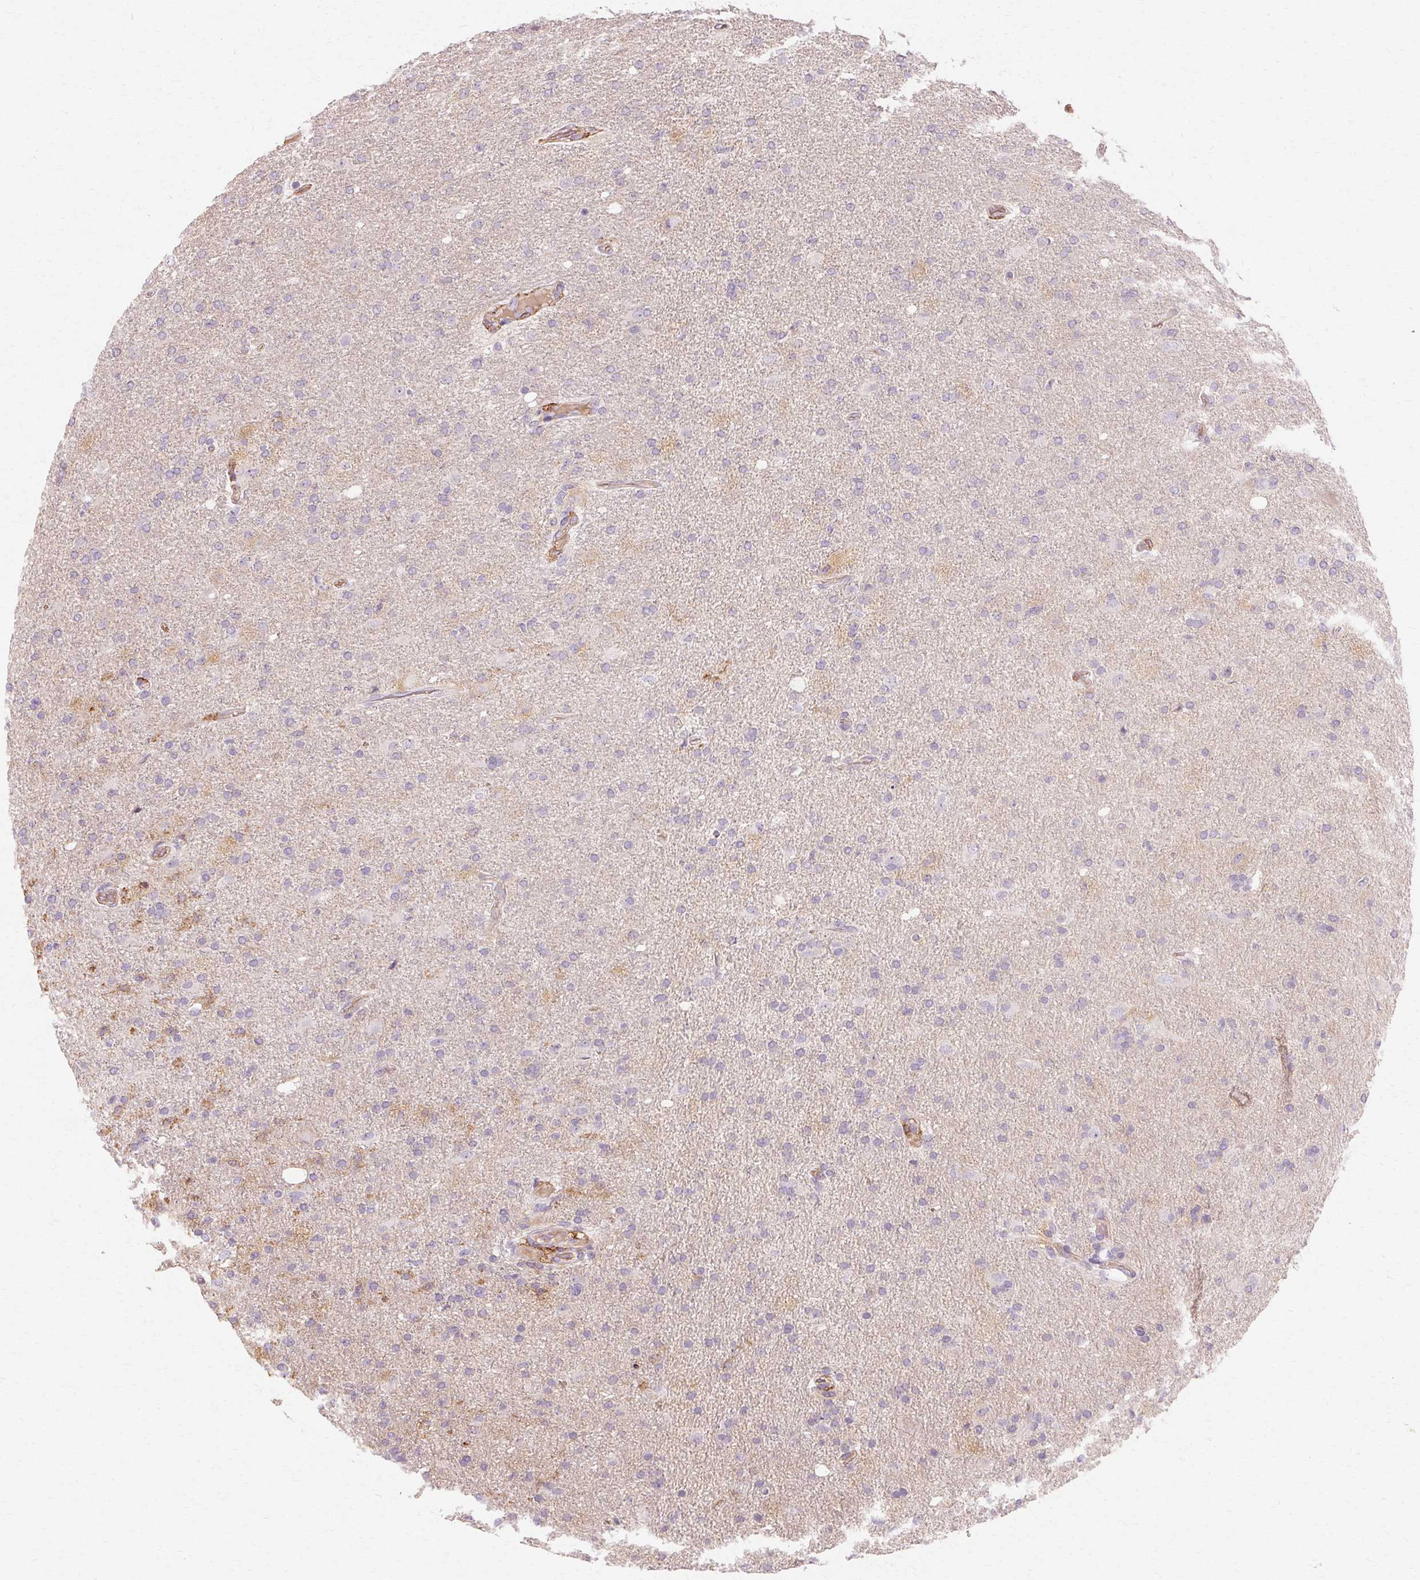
{"staining": {"intensity": "negative", "quantity": "none", "location": "none"}, "tissue": "glioma", "cell_type": "Tumor cells", "image_type": "cancer", "snomed": [{"axis": "morphology", "description": "Glioma, malignant, High grade"}, {"axis": "topography", "description": "Cerebral cortex"}], "caption": "Immunohistochemistry (IHC) of human malignant high-grade glioma demonstrates no staining in tumor cells.", "gene": "IFNGR1", "patient": {"sex": "male", "age": 70}}